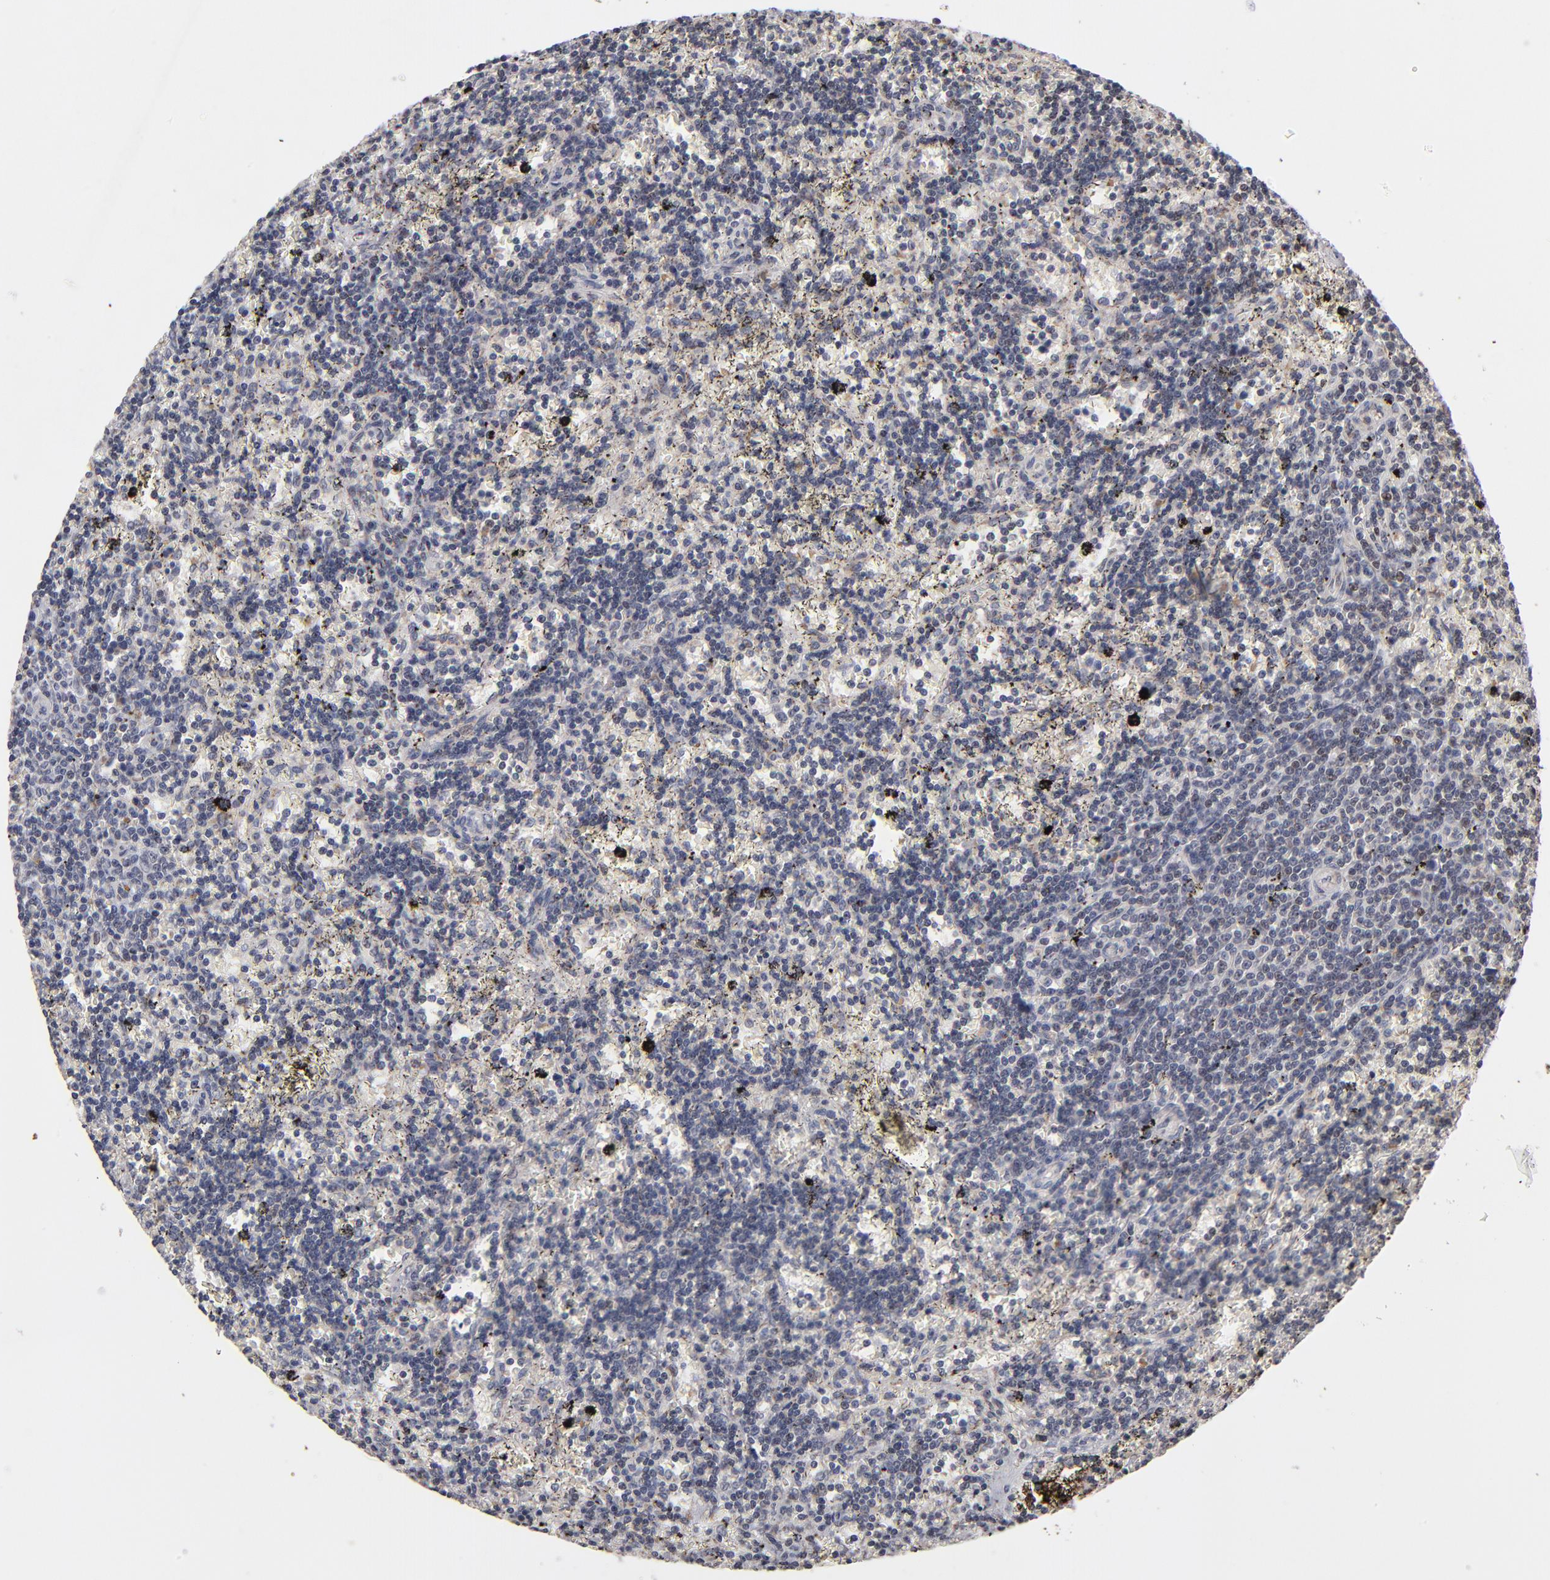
{"staining": {"intensity": "weak", "quantity": "<25%", "location": "nuclear"}, "tissue": "lymphoma", "cell_type": "Tumor cells", "image_type": "cancer", "snomed": [{"axis": "morphology", "description": "Malignant lymphoma, non-Hodgkin's type, Low grade"}, {"axis": "topography", "description": "Spleen"}], "caption": "Immunohistochemistry of human low-grade malignant lymphoma, non-Hodgkin's type reveals no positivity in tumor cells.", "gene": "ODF2", "patient": {"sex": "male", "age": 60}}